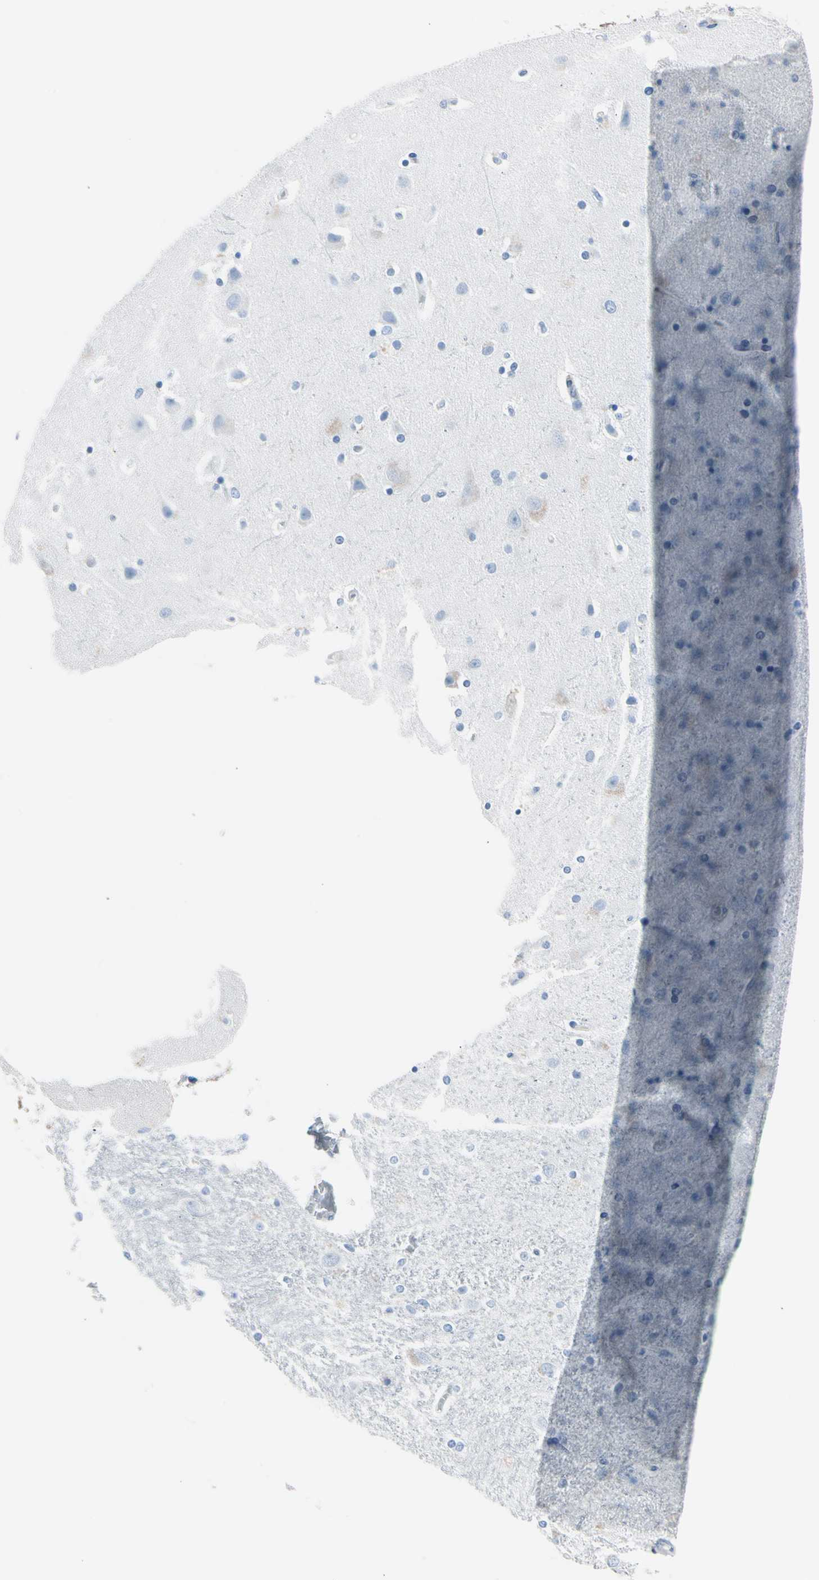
{"staining": {"intensity": "weak", "quantity": "<25%", "location": "cytoplasmic/membranous"}, "tissue": "caudate", "cell_type": "Glial cells", "image_type": "normal", "snomed": [{"axis": "morphology", "description": "Normal tissue, NOS"}, {"axis": "topography", "description": "Lateral ventricle wall"}], "caption": "A high-resolution histopathology image shows IHC staining of normal caudate, which displays no significant staining in glial cells. Brightfield microscopy of IHC stained with DAB (3,3'-diaminobenzidine) (brown) and hematoxylin (blue), captured at high magnification.", "gene": "TPO", "patient": {"sex": "female", "age": 54}}